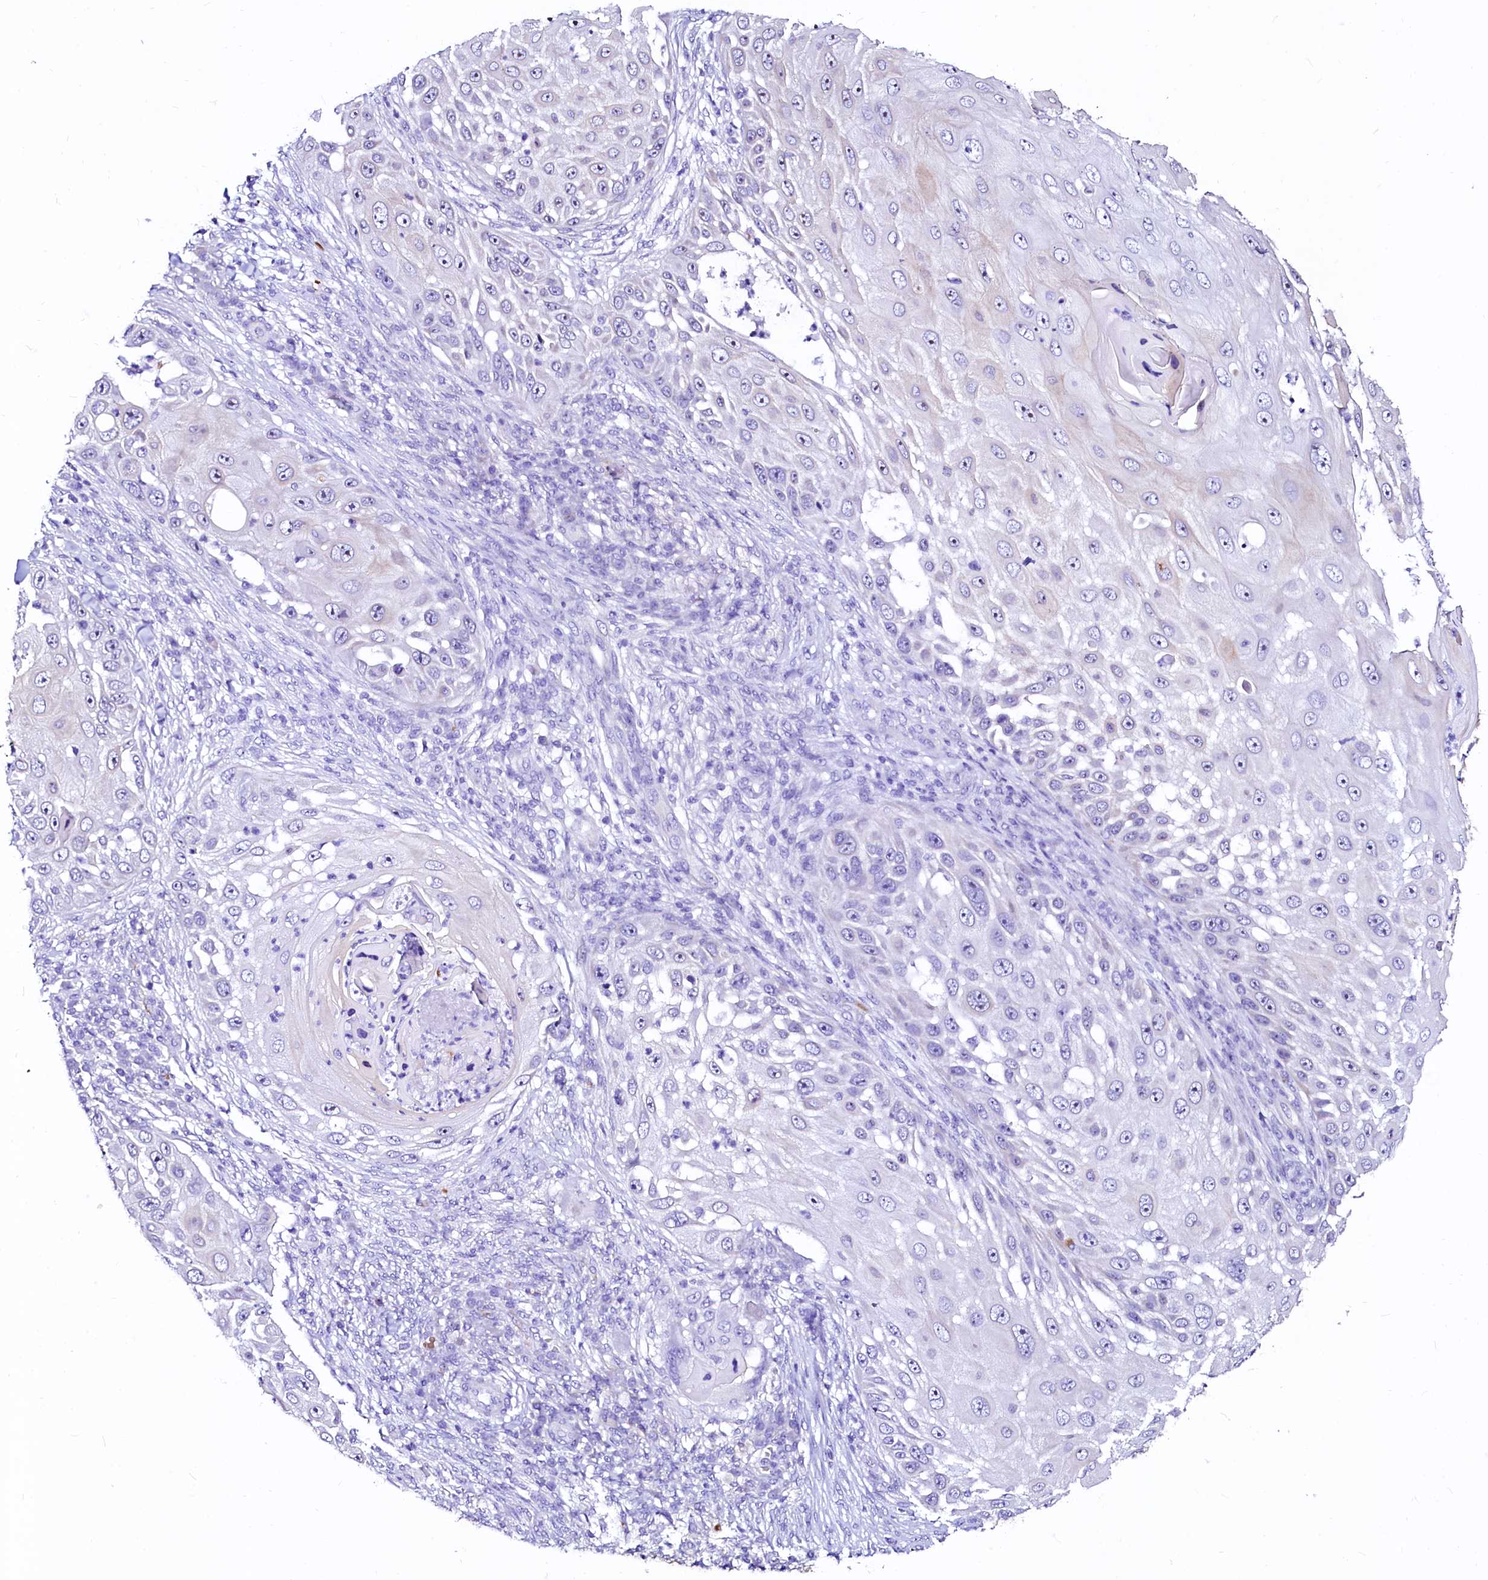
{"staining": {"intensity": "negative", "quantity": "none", "location": "none"}, "tissue": "skin cancer", "cell_type": "Tumor cells", "image_type": "cancer", "snomed": [{"axis": "morphology", "description": "Squamous cell carcinoma, NOS"}, {"axis": "topography", "description": "Skin"}], "caption": "DAB (3,3'-diaminobenzidine) immunohistochemical staining of human skin squamous cell carcinoma displays no significant positivity in tumor cells.", "gene": "SFR1", "patient": {"sex": "female", "age": 44}}